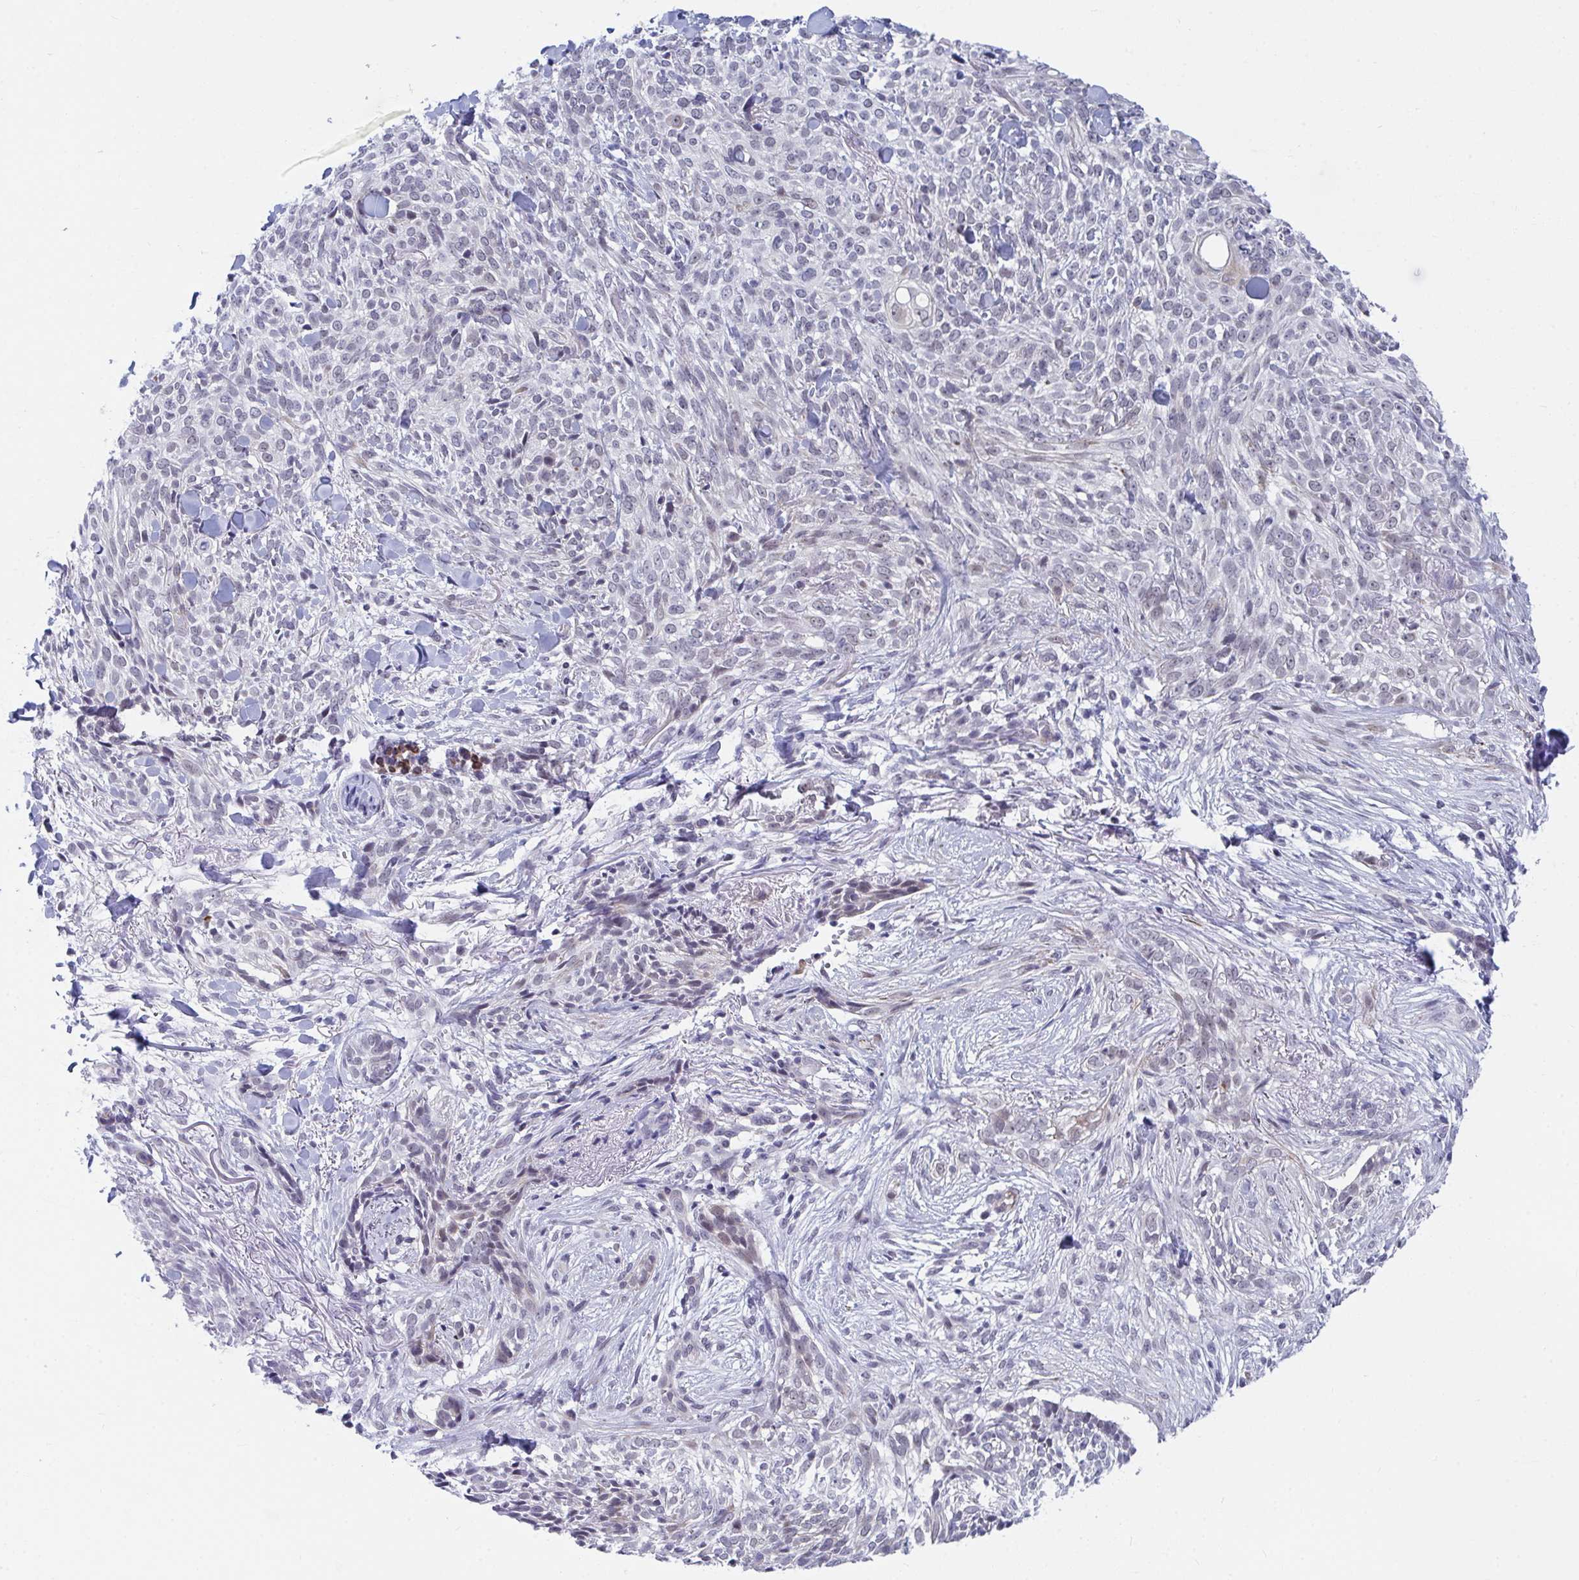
{"staining": {"intensity": "weak", "quantity": "<25%", "location": "cytoplasmic/membranous"}, "tissue": "skin cancer", "cell_type": "Tumor cells", "image_type": "cancer", "snomed": [{"axis": "morphology", "description": "Basal cell carcinoma"}, {"axis": "topography", "description": "Skin"}, {"axis": "topography", "description": "Skin of face"}], "caption": "Immunohistochemical staining of basal cell carcinoma (skin) shows no significant positivity in tumor cells.", "gene": "DAOA", "patient": {"sex": "female", "age": 90}}